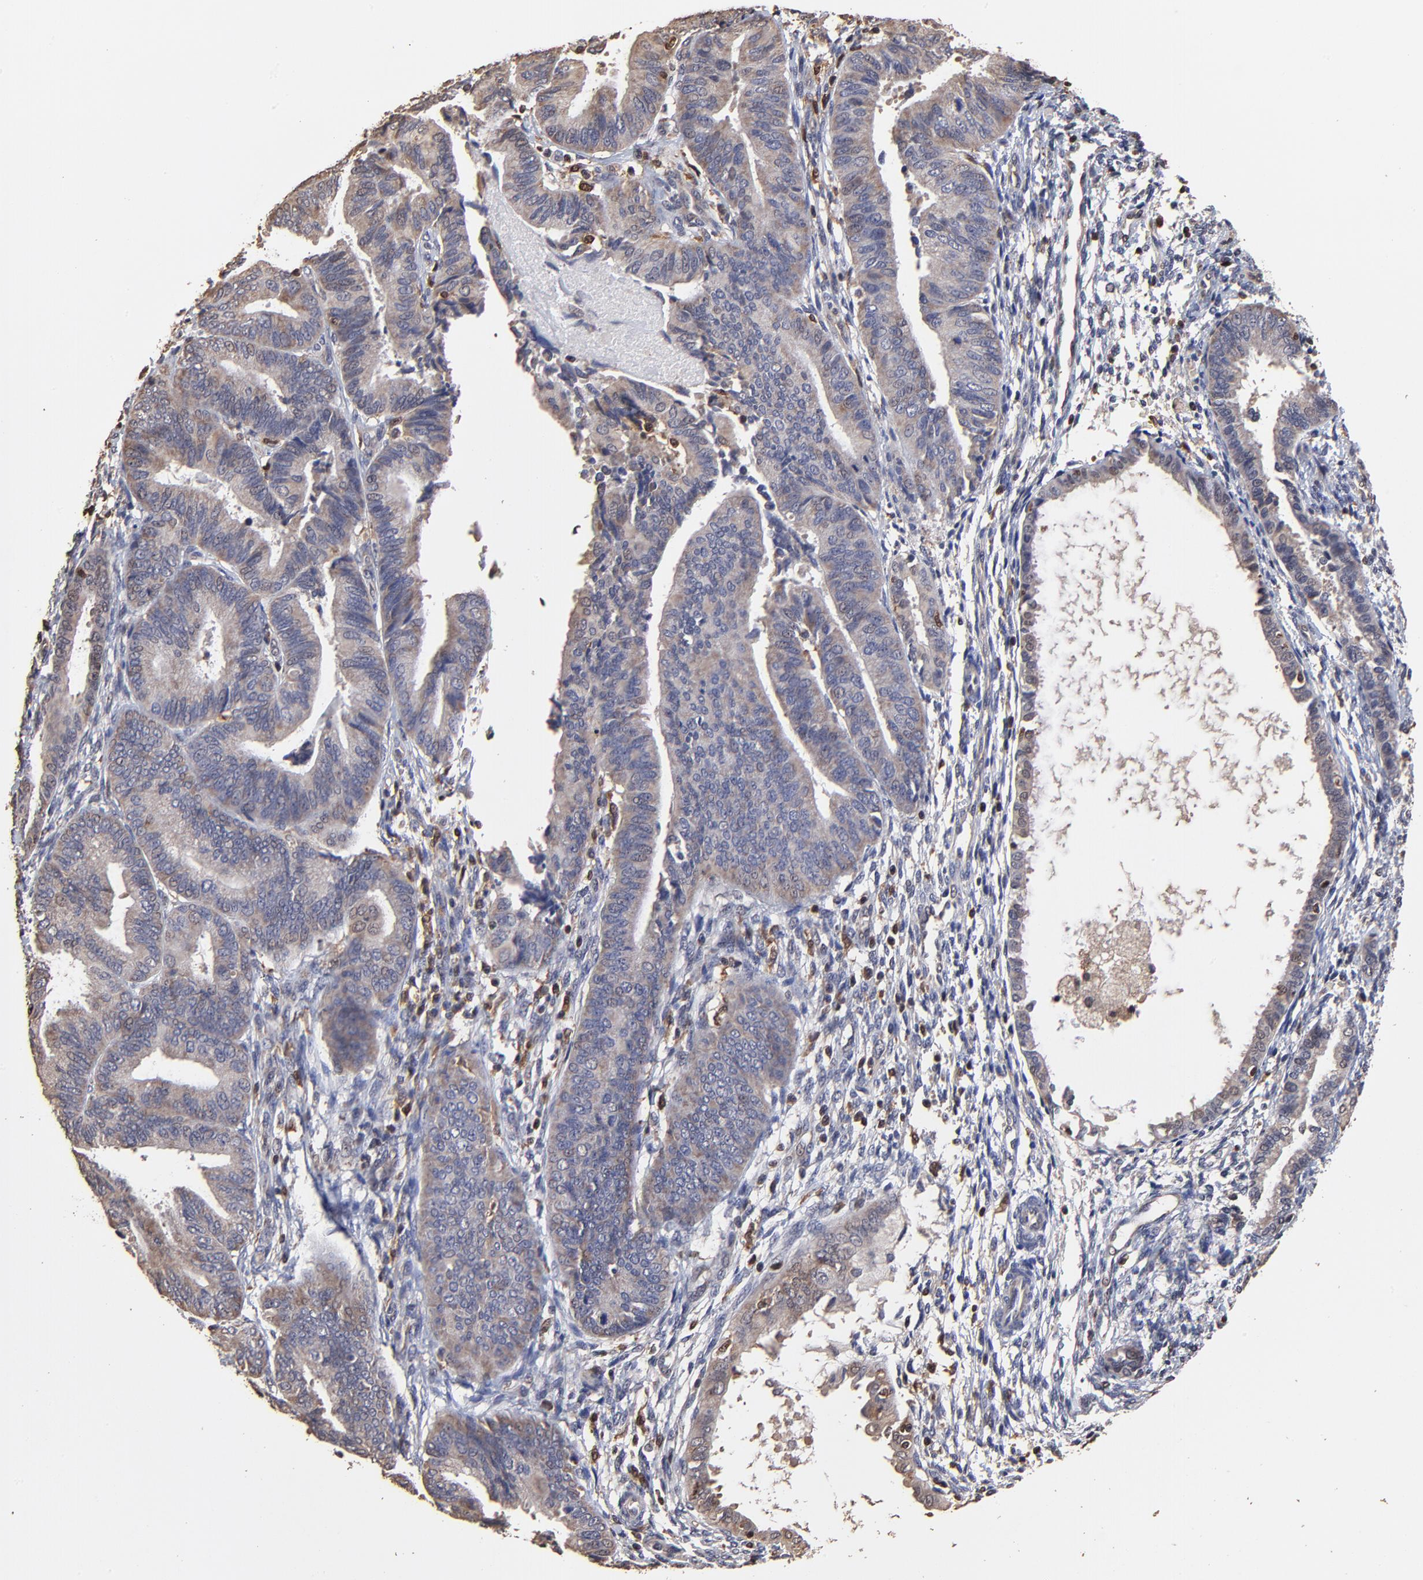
{"staining": {"intensity": "weak", "quantity": "25%-75%", "location": "cytoplasmic/membranous"}, "tissue": "endometrial cancer", "cell_type": "Tumor cells", "image_type": "cancer", "snomed": [{"axis": "morphology", "description": "Adenocarcinoma, NOS"}, {"axis": "topography", "description": "Endometrium"}], "caption": "Protein expression analysis of endometrial adenocarcinoma shows weak cytoplasmic/membranous expression in about 25%-75% of tumor cells.", "gene": "CASP1", "patient": {"sex": "female", "age": 63}}